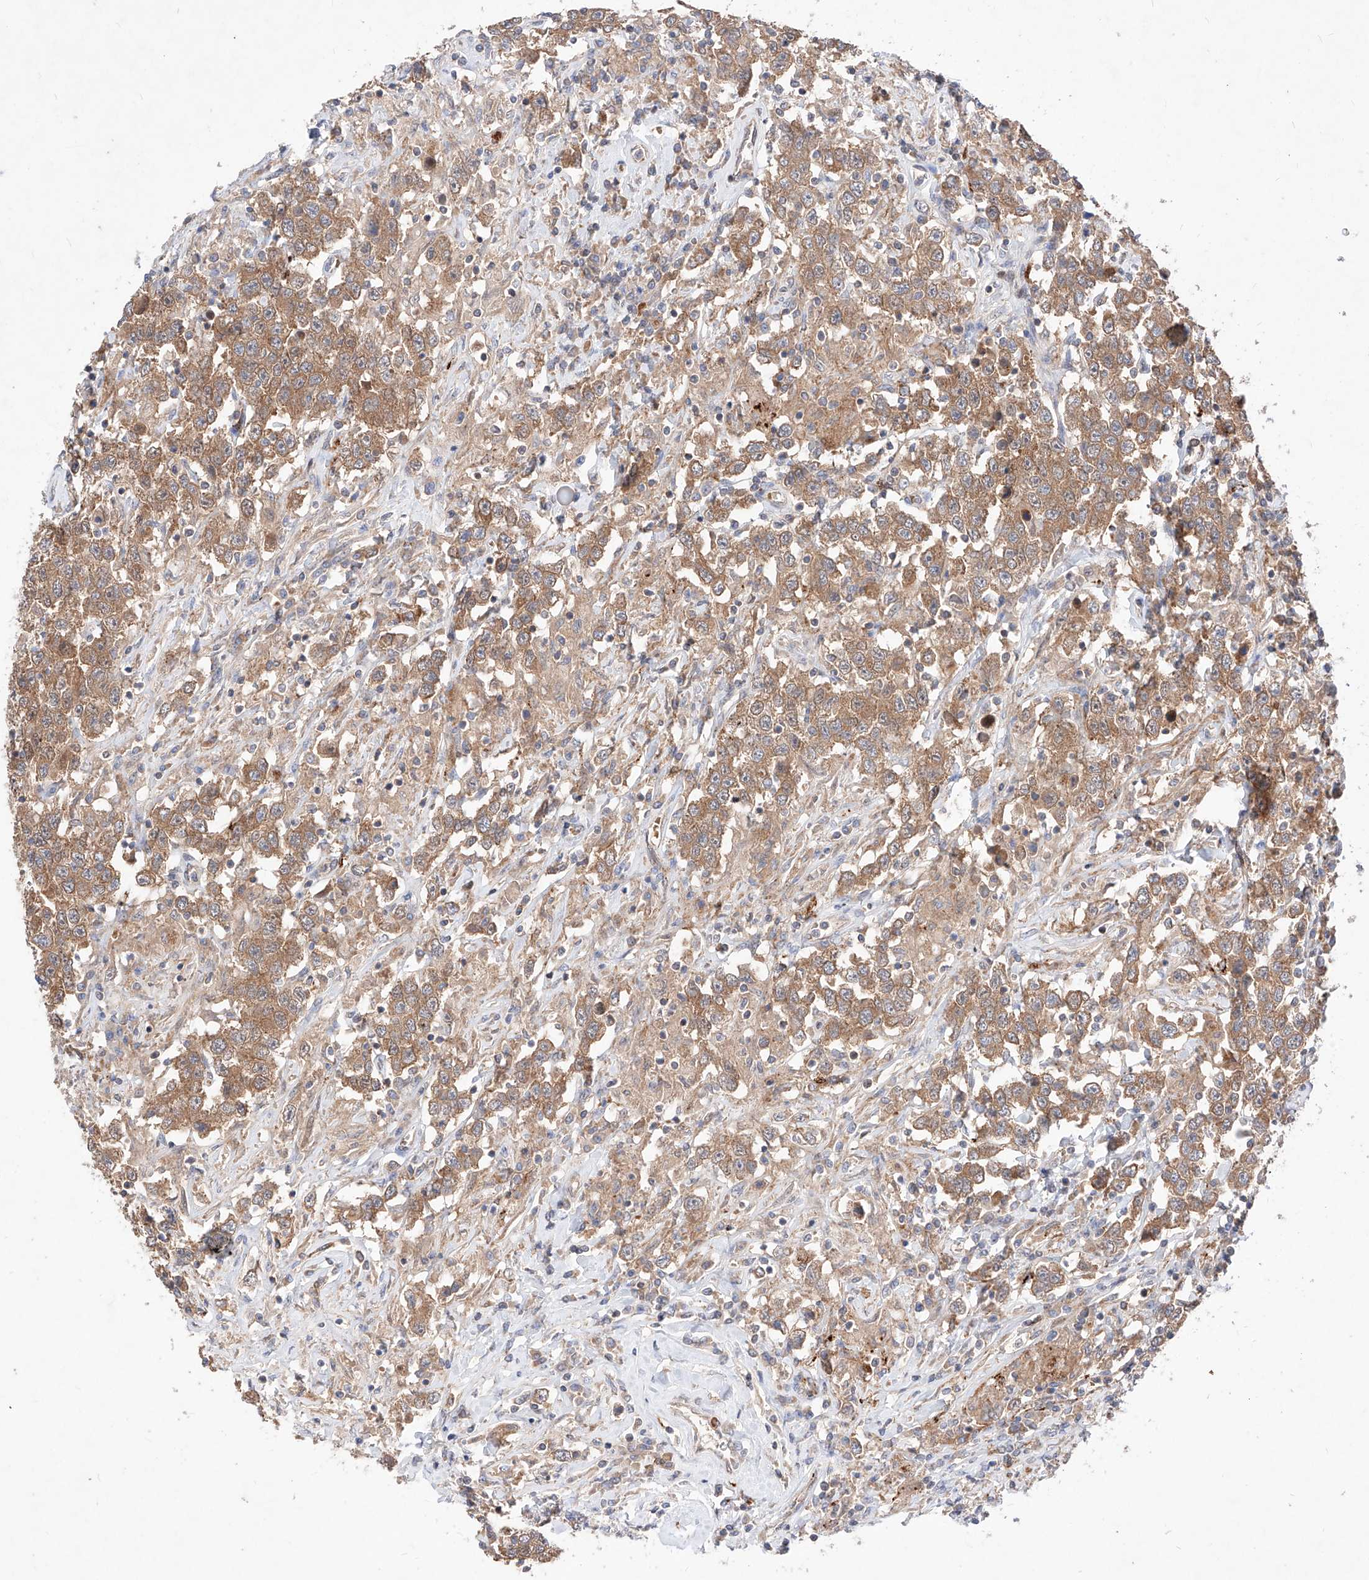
{"staining": {"intensity": "moderate", "quantity": ">75%", "location": "cytoplasmic/membranous"}, "tissue": "testis cancer", "cell_type": "Tumor cells", "image_type": "cancer", "snomed": [{"axis": "morphology", "description": "Seminoma, NOS"}, {"axis": "topography", "description": "Testis"}], "caption": "Approximately >75% of tumor cells in testis cancer exhibit moderate cytoplasmic/membranous protein expression as visualized by brown immunohistochemical staining.", "gene": "TSNAX", "patient": {"sex": "male", "age": 41}}